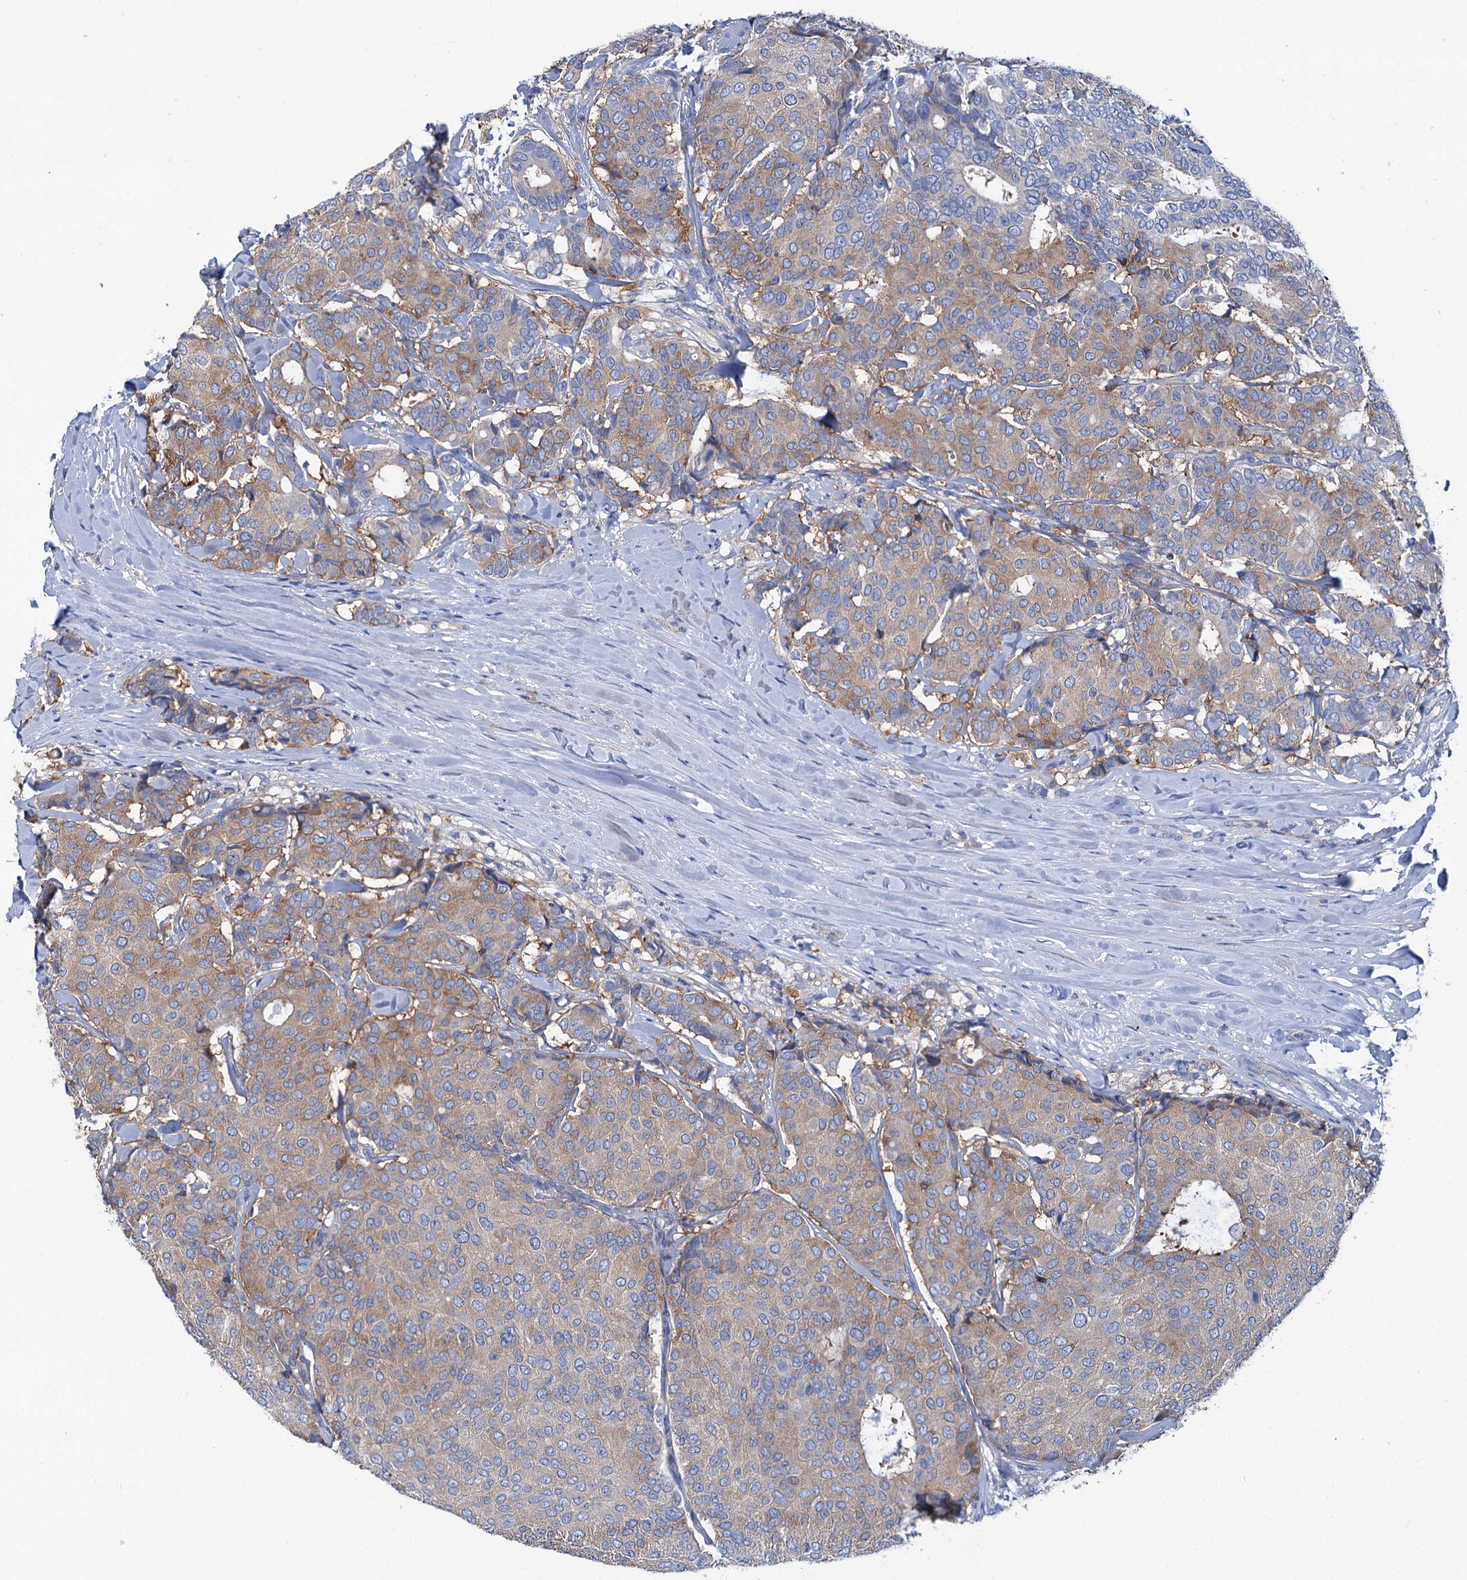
{"staining": {"intensity": "moderate", "quantity": "25%-75%", "location": "cytoplasmic/membranous"}, "tissue": "breast cancer", "cell_type": "Tumor cells", "image_type": "cancer", "snomed": [{"axis": "morphology", "description": "Duct carcinoma"}, {"axis": "topography", "description": "Breast"}], "caption": "Protein expression analysis of breast invasive ductal carcinoma exhibits moderate cytoplasmic/membranous expression in approximately 25%-75% of tumor cells.", "gene": "TRIM55", "patient": {"sex": "female", "age": 75}}